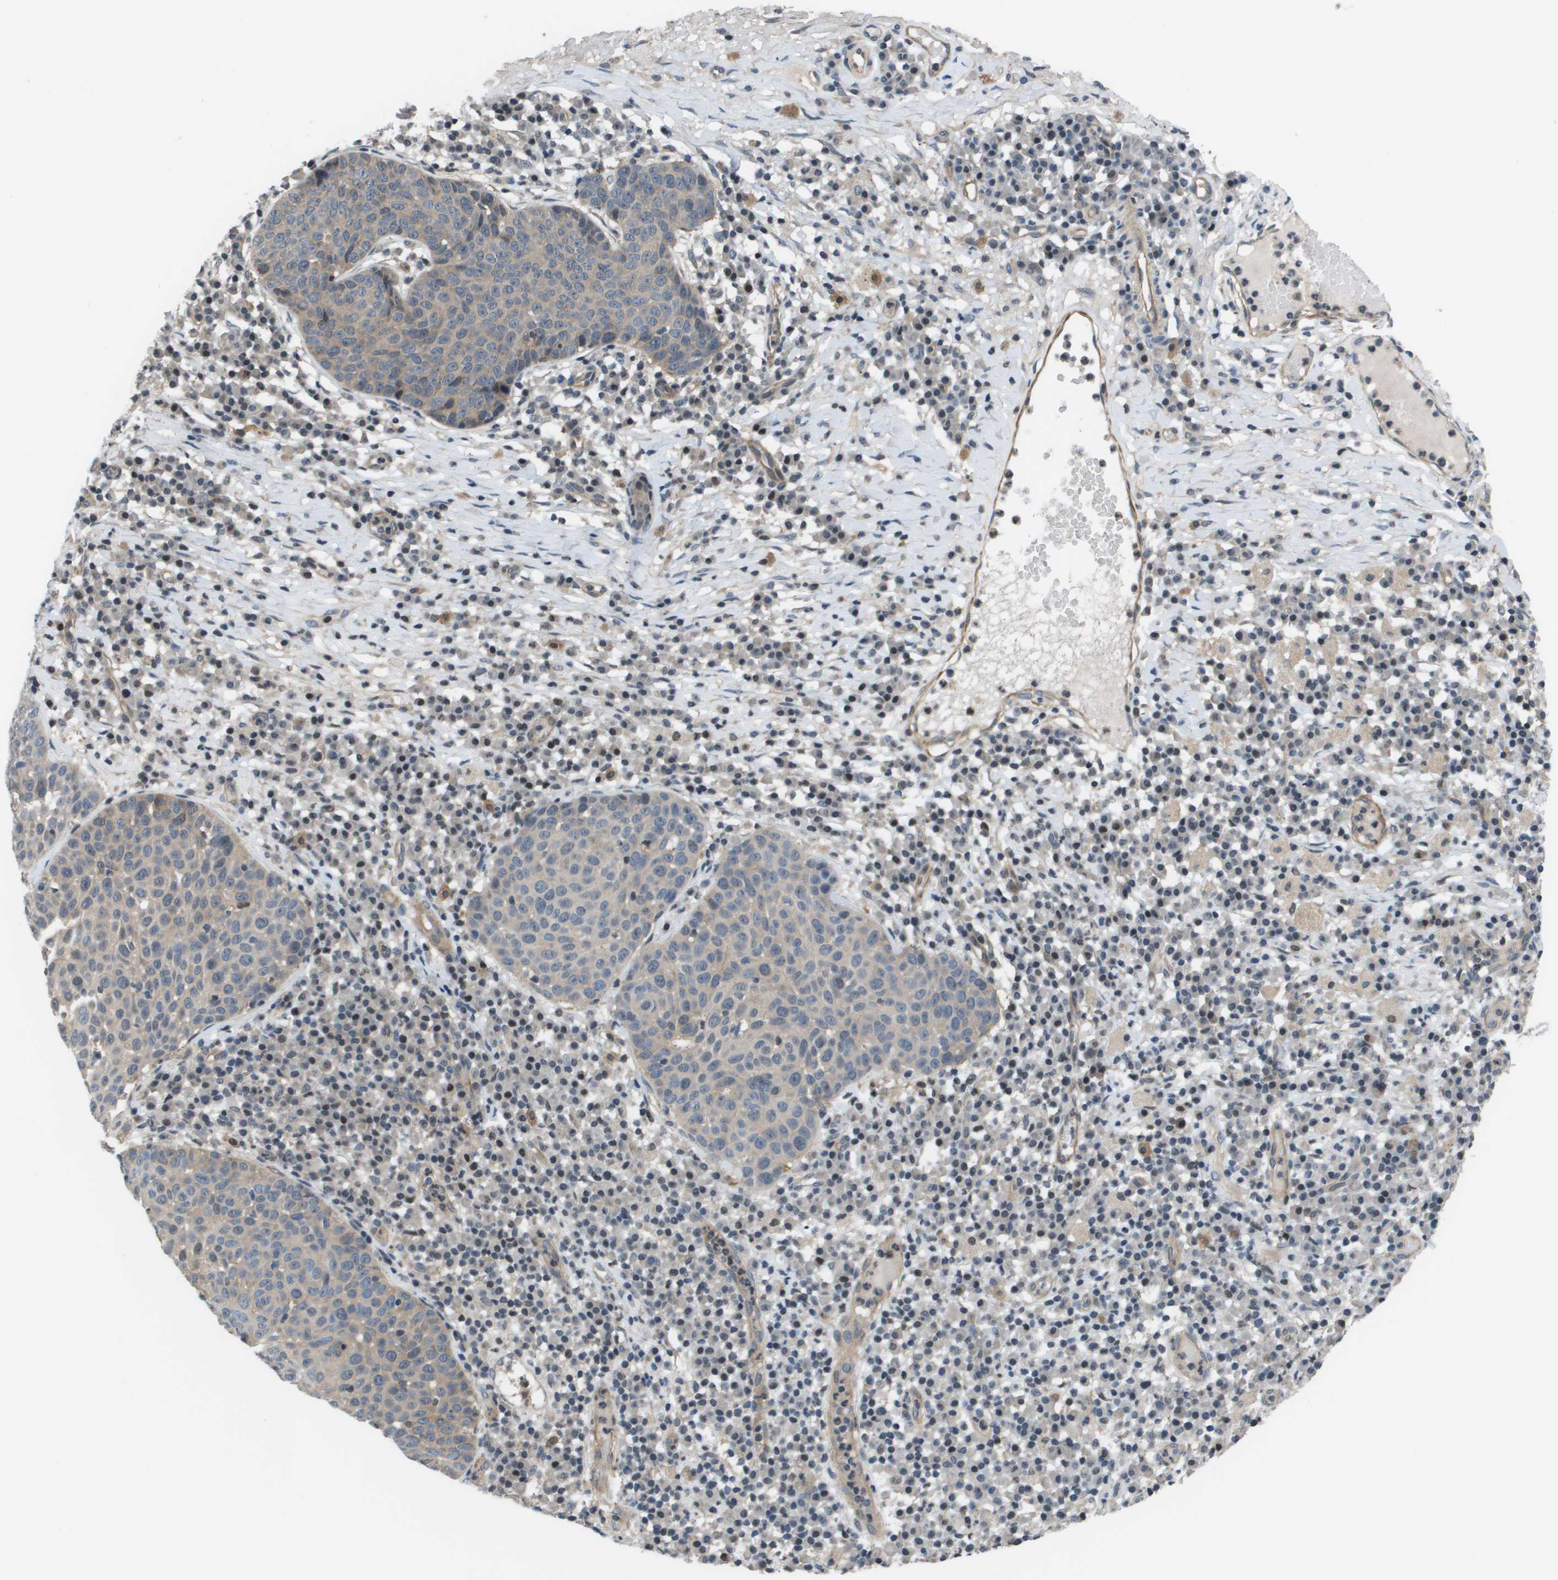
{"staining": {"intensity": "weak", "quantity": "<25%", "location": "cytoplasmic/membranous"}, "tissue": "skin cancer", "cell_type": "Tumor cells", "image_type": "cancer", "snomed": [{"axis": "morphology", "description": "Squamous cell carcinoma in situ, NOS"}, {"axis": "morphology", "description": "Squamous cell carcinoma, NOS"}, {"axis": "topography", "description": "Skin"}], "caption": "Human skin cancer stained for a protein using IHC exhibits no expression in tumor cells.", "gene": "ENPP5", "patient": {"sex": "male", "age": 93}}